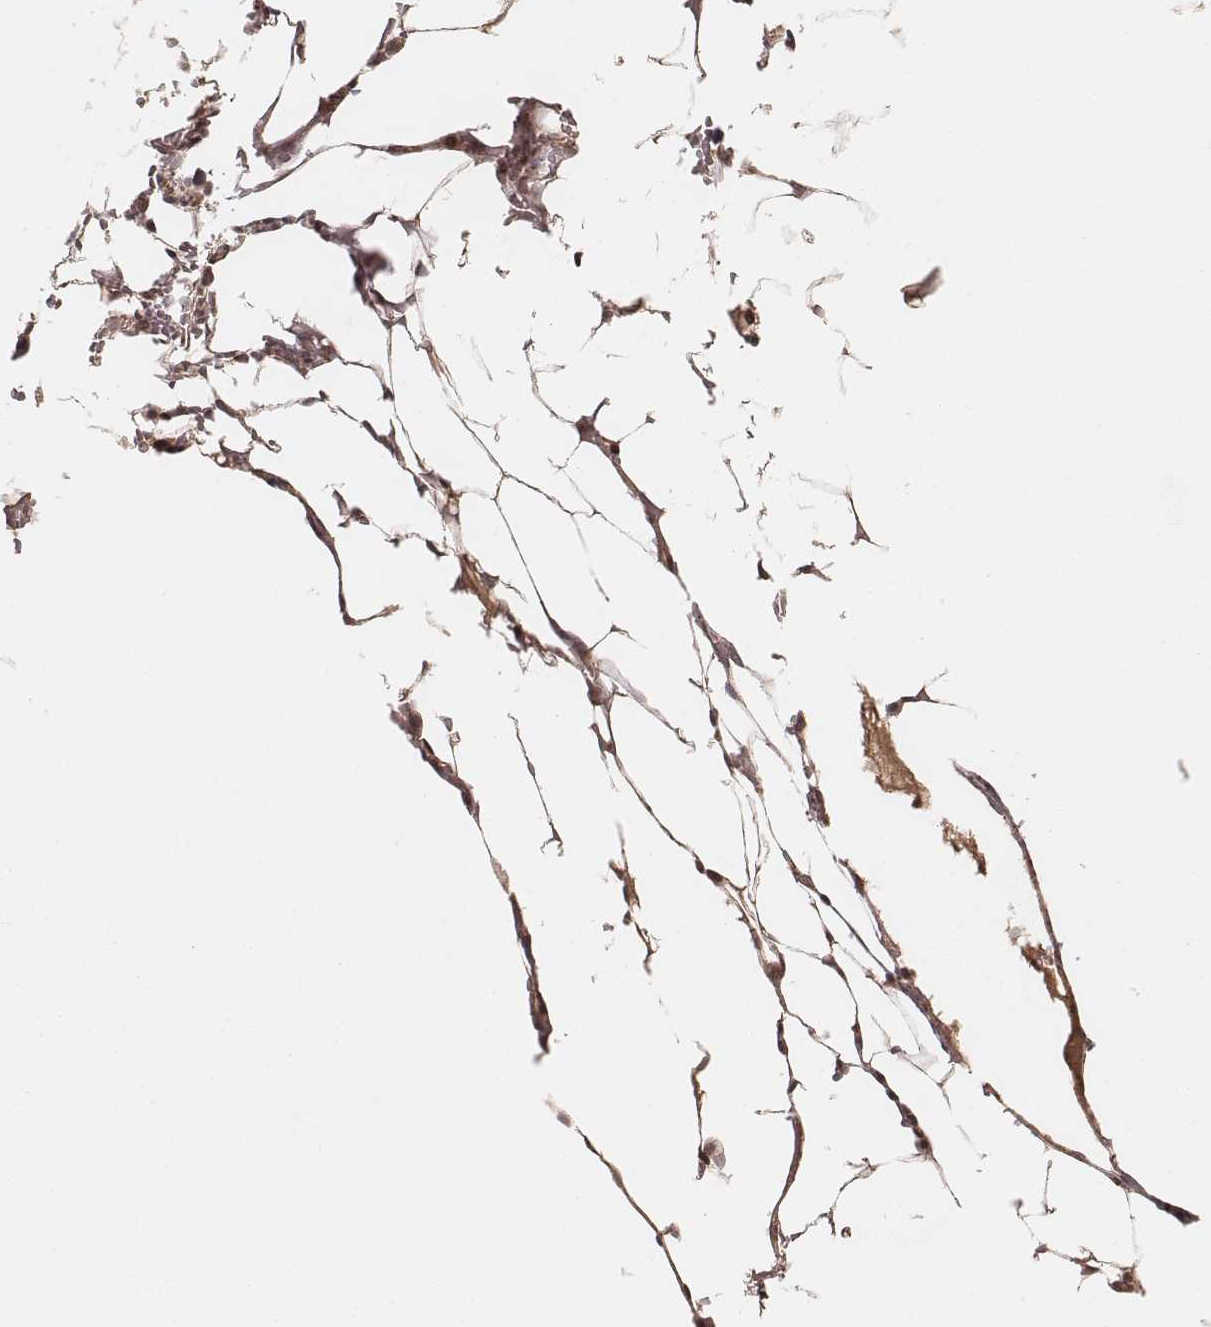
{"staining": {"intensity": "moderate", "quantity": "<25%", "location": "cytoplasmic/membranous,nuclear"}, "tissue": "bone marrow", "cell_type": "Hematopoietic cells", "image_type": "normal", "snomed": [{"axis": "morphology", "description": "Normal tissue, NOS"}, {"axis": "topography", "description": "Bone marrow"}], "caption": "Benign bone marrow was stained to show a protein in brown. There is low levels of moderate cytoplasmic/membranous,nuclear staining in approximately <25% of hematopoietic cells. Using DAB (brown) and hematoxylin (blue) stains, captured at high magnification using brightfield microscopy.", "gene": "MYO19", "patient": {"sex": "female", "age": 52}}